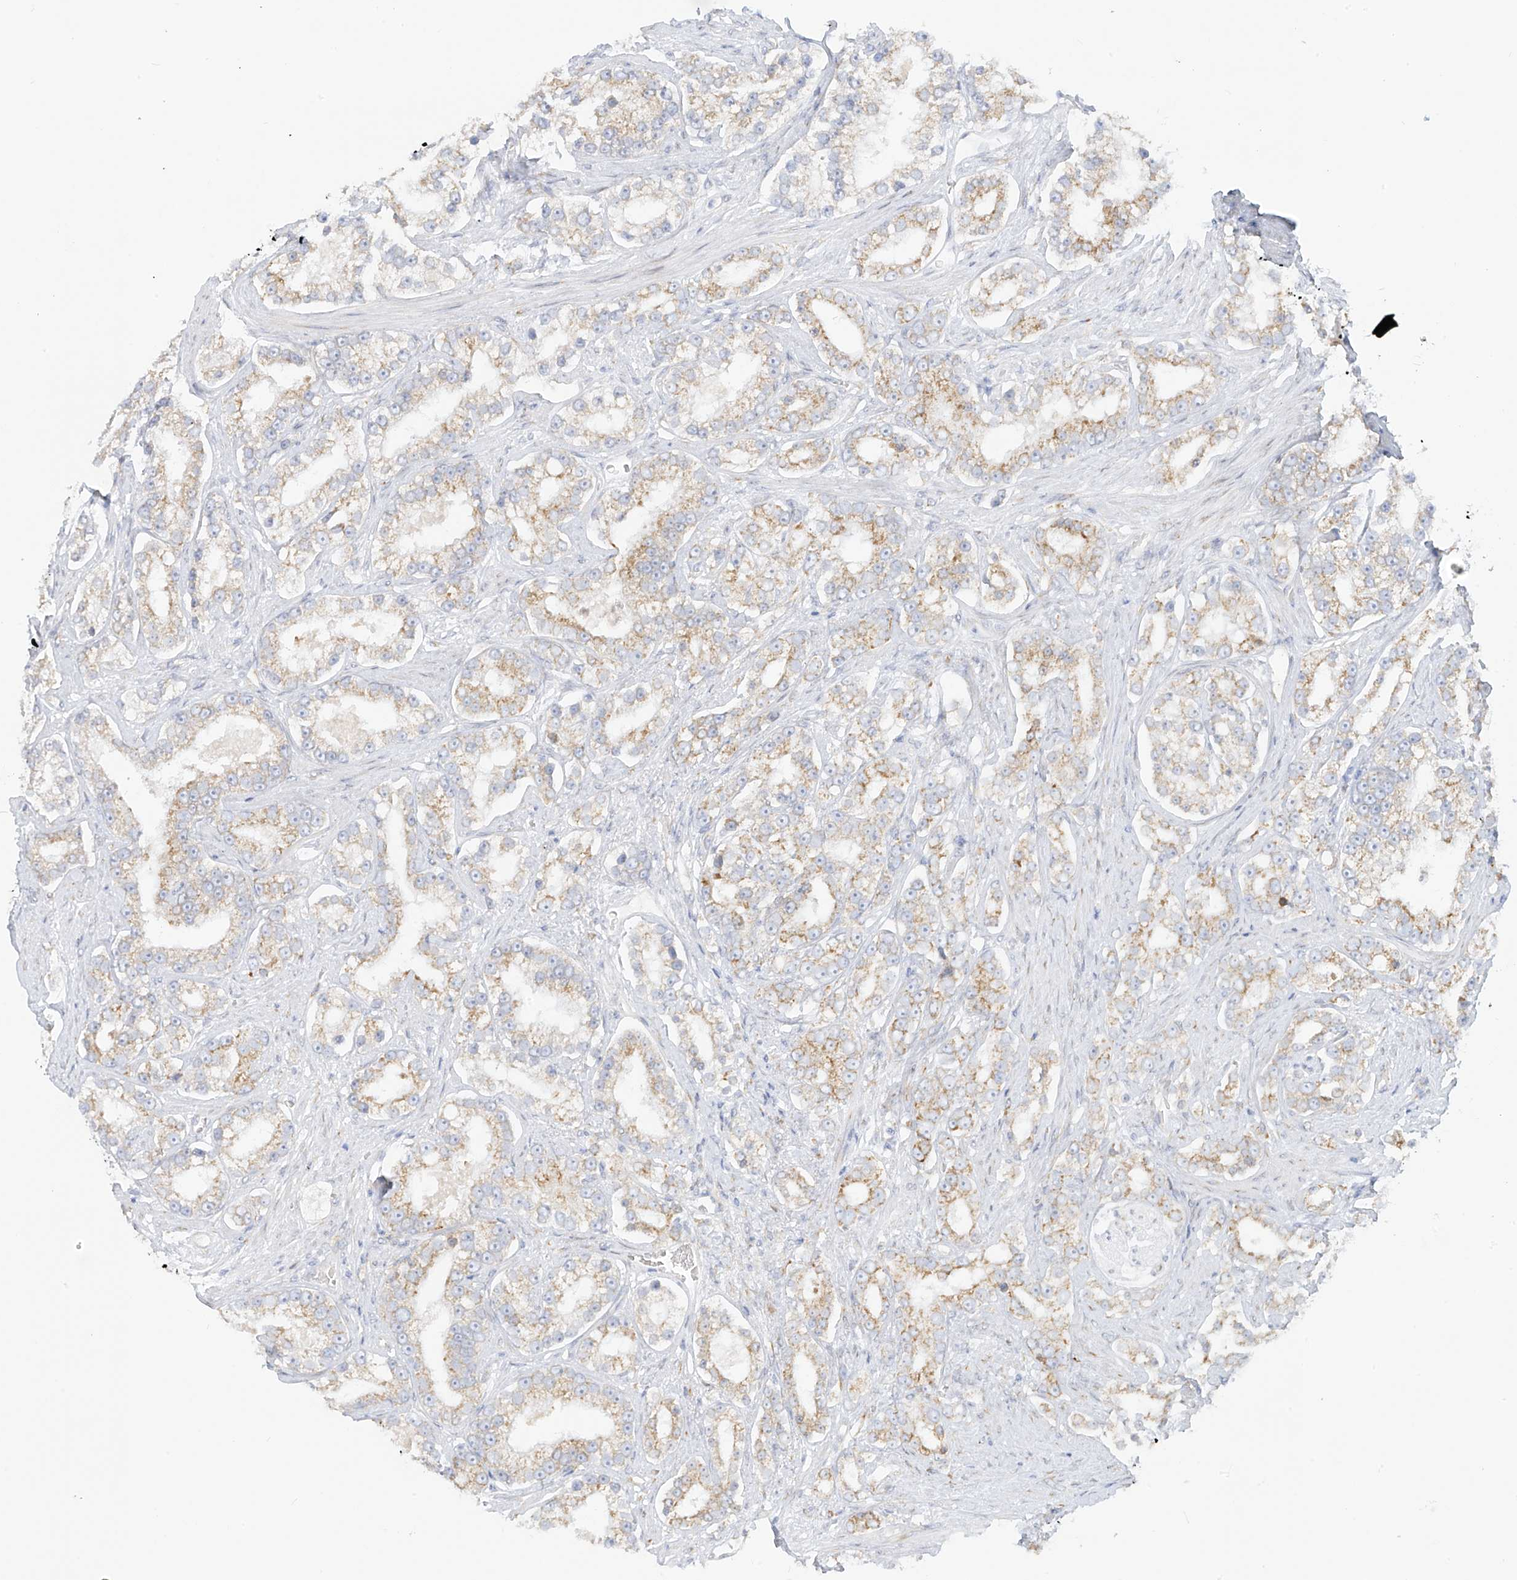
{"staining": {"intensity": "weak", "quantity": "25%-75%", "location": "cytoplasmic/membranous"}, "tissue": "prostate cancer", "cell_type": "Tumor cells", "image_type": "cancer", "snomed": [{"axis": "morphology", "description": "Normal tissue, NOS"}, {"axis": "morphology", "description": "Adenocarcinoma, High grade"}, {"axis": "topography", "description": "Prostate"}], "caption": "Immunohistochemical staining of prostate adenocarcinoma (high-grade) demonstrates low levels of weak cytoplasmic/membranous staining in approximately 25%-75% of tumor cells. Immunohistochemistry stains the protein of interest in brown and the nuclei are stained blue.", "gene": "LRRC59", "patient": {"sex": "male", "age": 83}}